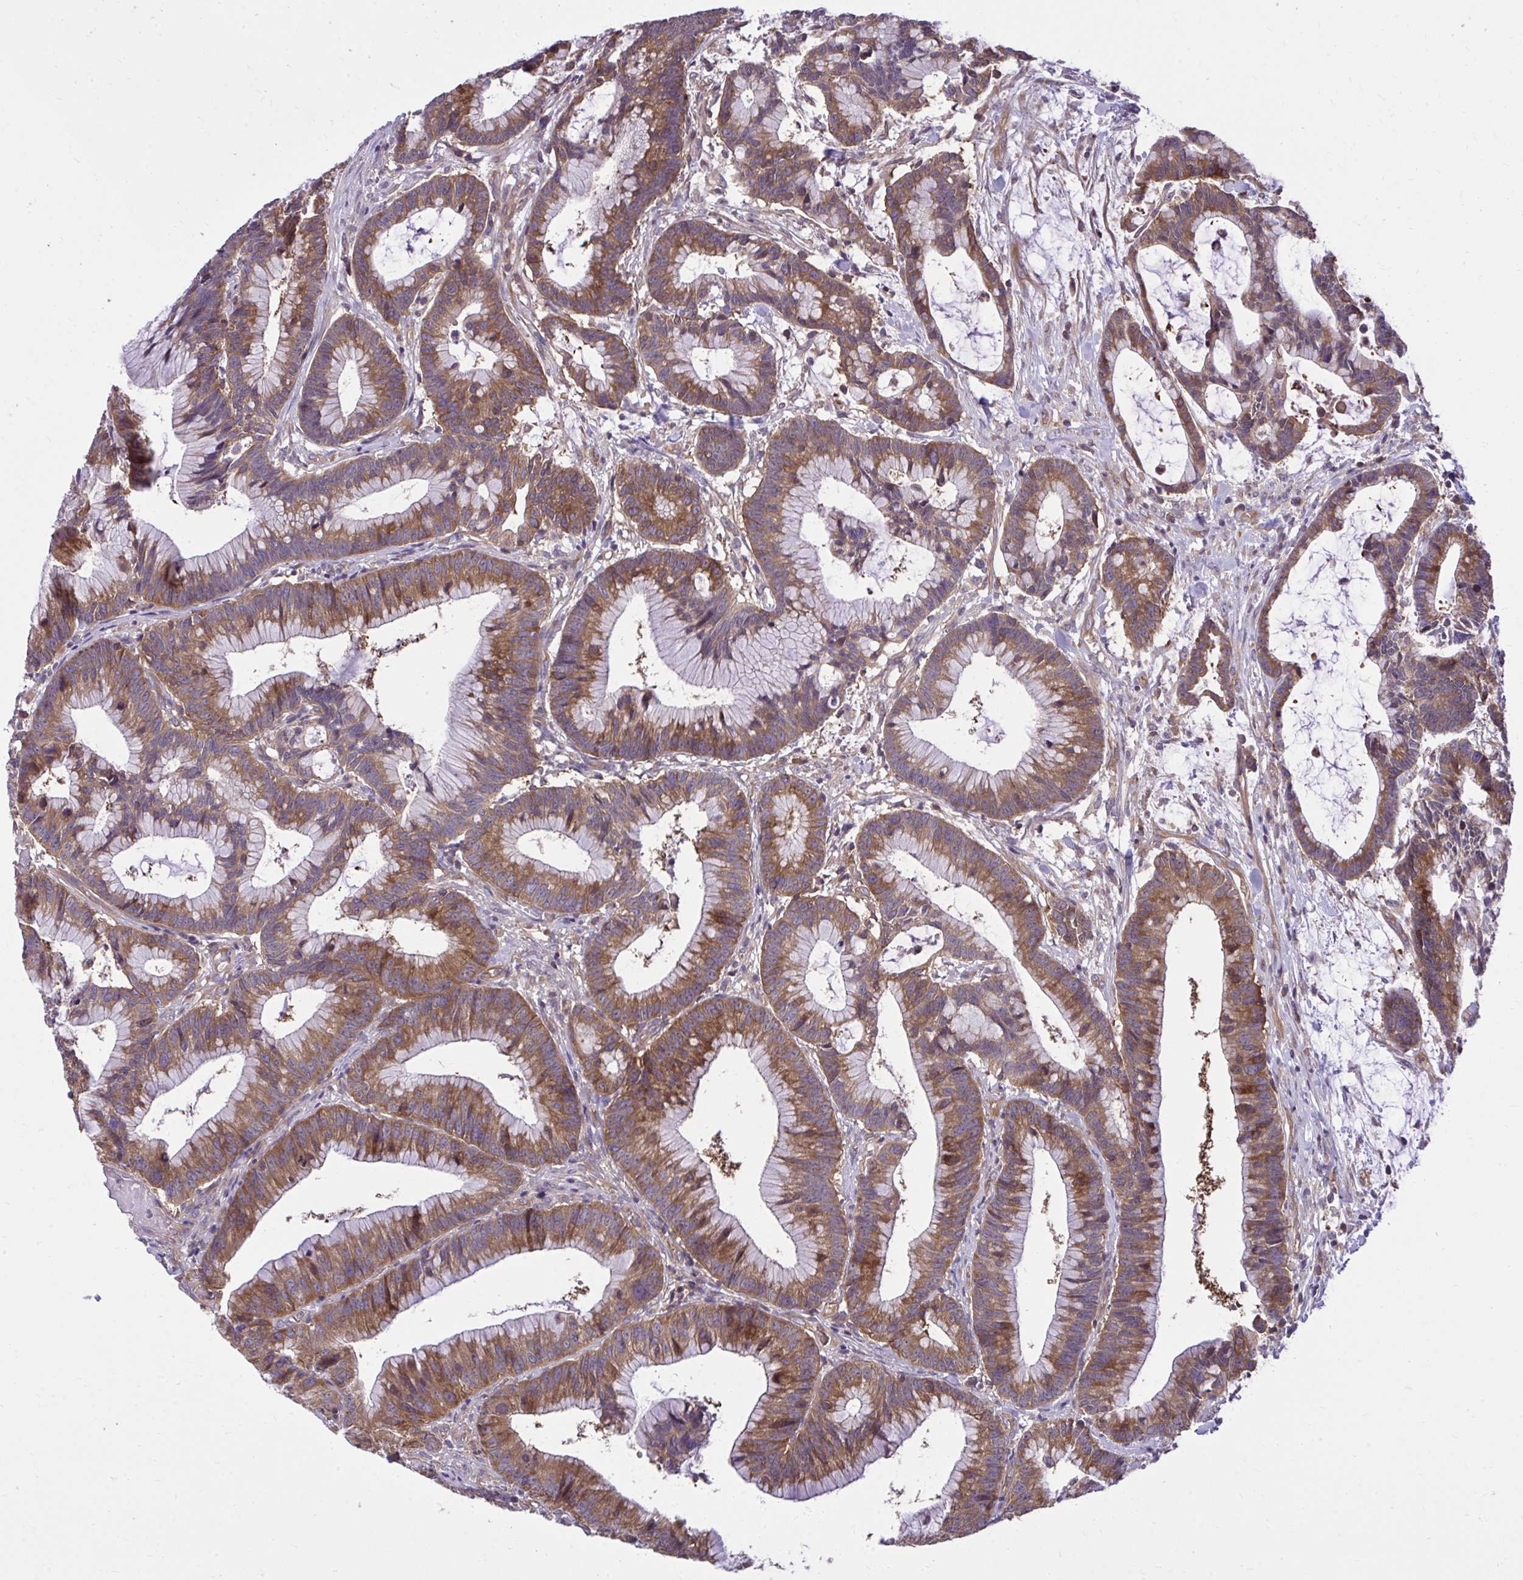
{"staining": {"intensity": "moderate", "quantity": ">75%", "location": "cytoplasmic/membranous"}, "tissue": "colorectal cancer", "cell_type": "Tumor cells", "image_type": "cancer", "snomed": [{"axis": "morphology", "description": "Adenocarcinoma, NOS"}, {"axis": "topography", "description": "Colon"}], "caption": "Approximately >75% of tumor cells in colorectal cancer exhibit moderate cytoplasmic/membranous protein expression as visualized by brown immunohistochemical staining.", "gene": "PPP5C", "patient": {"sex": "female", "age": 78}}